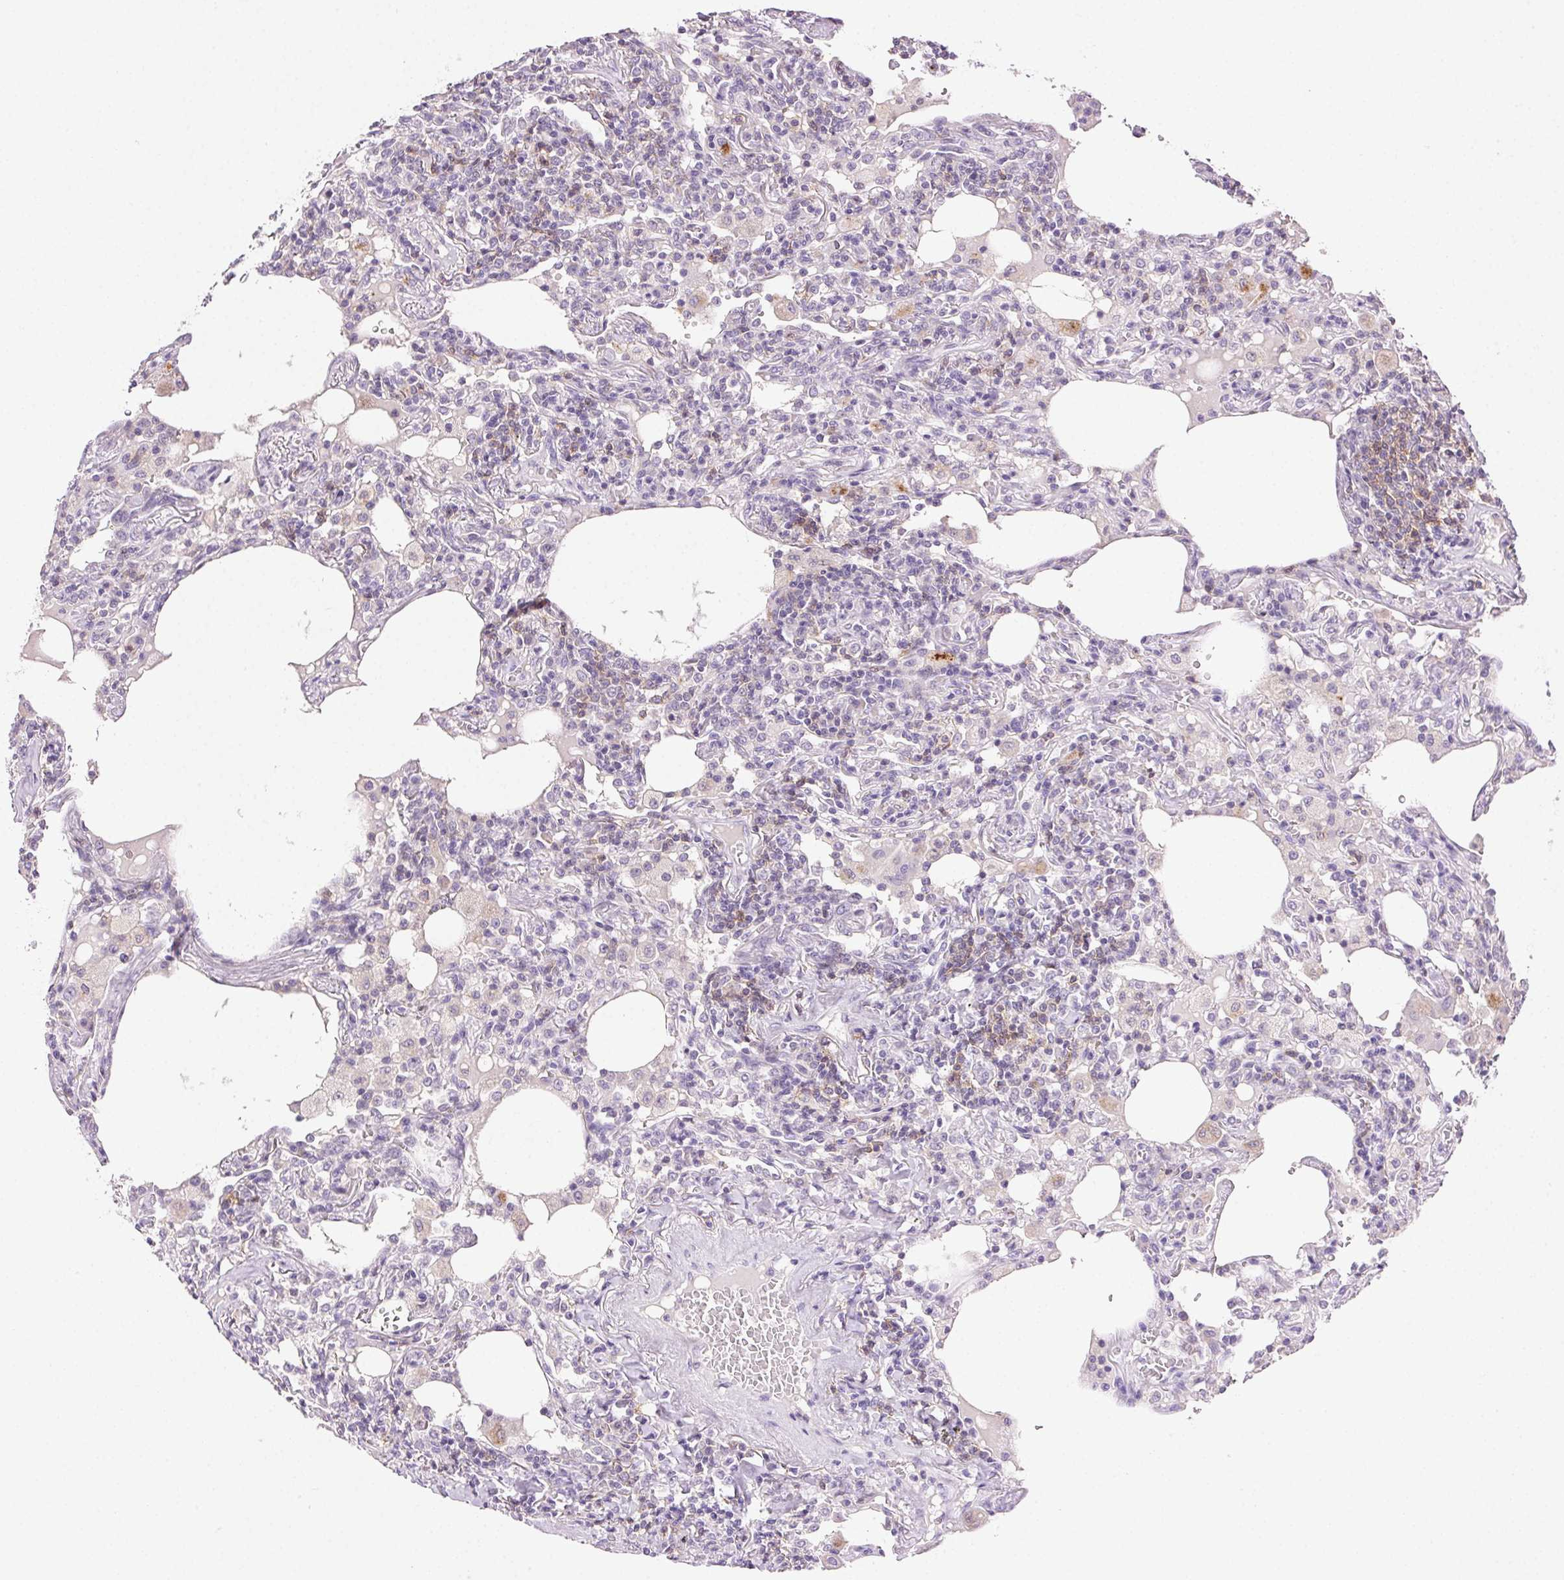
{"staining": {"intensity": "negative", "quantity": "none", "location": "none"}, "tissue": "lymphoma", "cell_type": "Tumor cells", "image_type": "cancer", "snomed": [{"axis": "morphology", "description": "Malignant lymphoma, non-Hodgkin's type, Low grade"}, {"axis": "topography", "description": "Lung"}], "caption": "A high-resolution micrograph shows immunohistochemistry (IHC) staining of low-grade malignant lymphoma, non-Hodgkin's type, which displays no significant positivity in tumor cells. (Immunohistochemistry (ihc), brightfield microscopy, high magnification).", "gene": "AKAP5", "patient": {"sex": "female", "age": 71}}